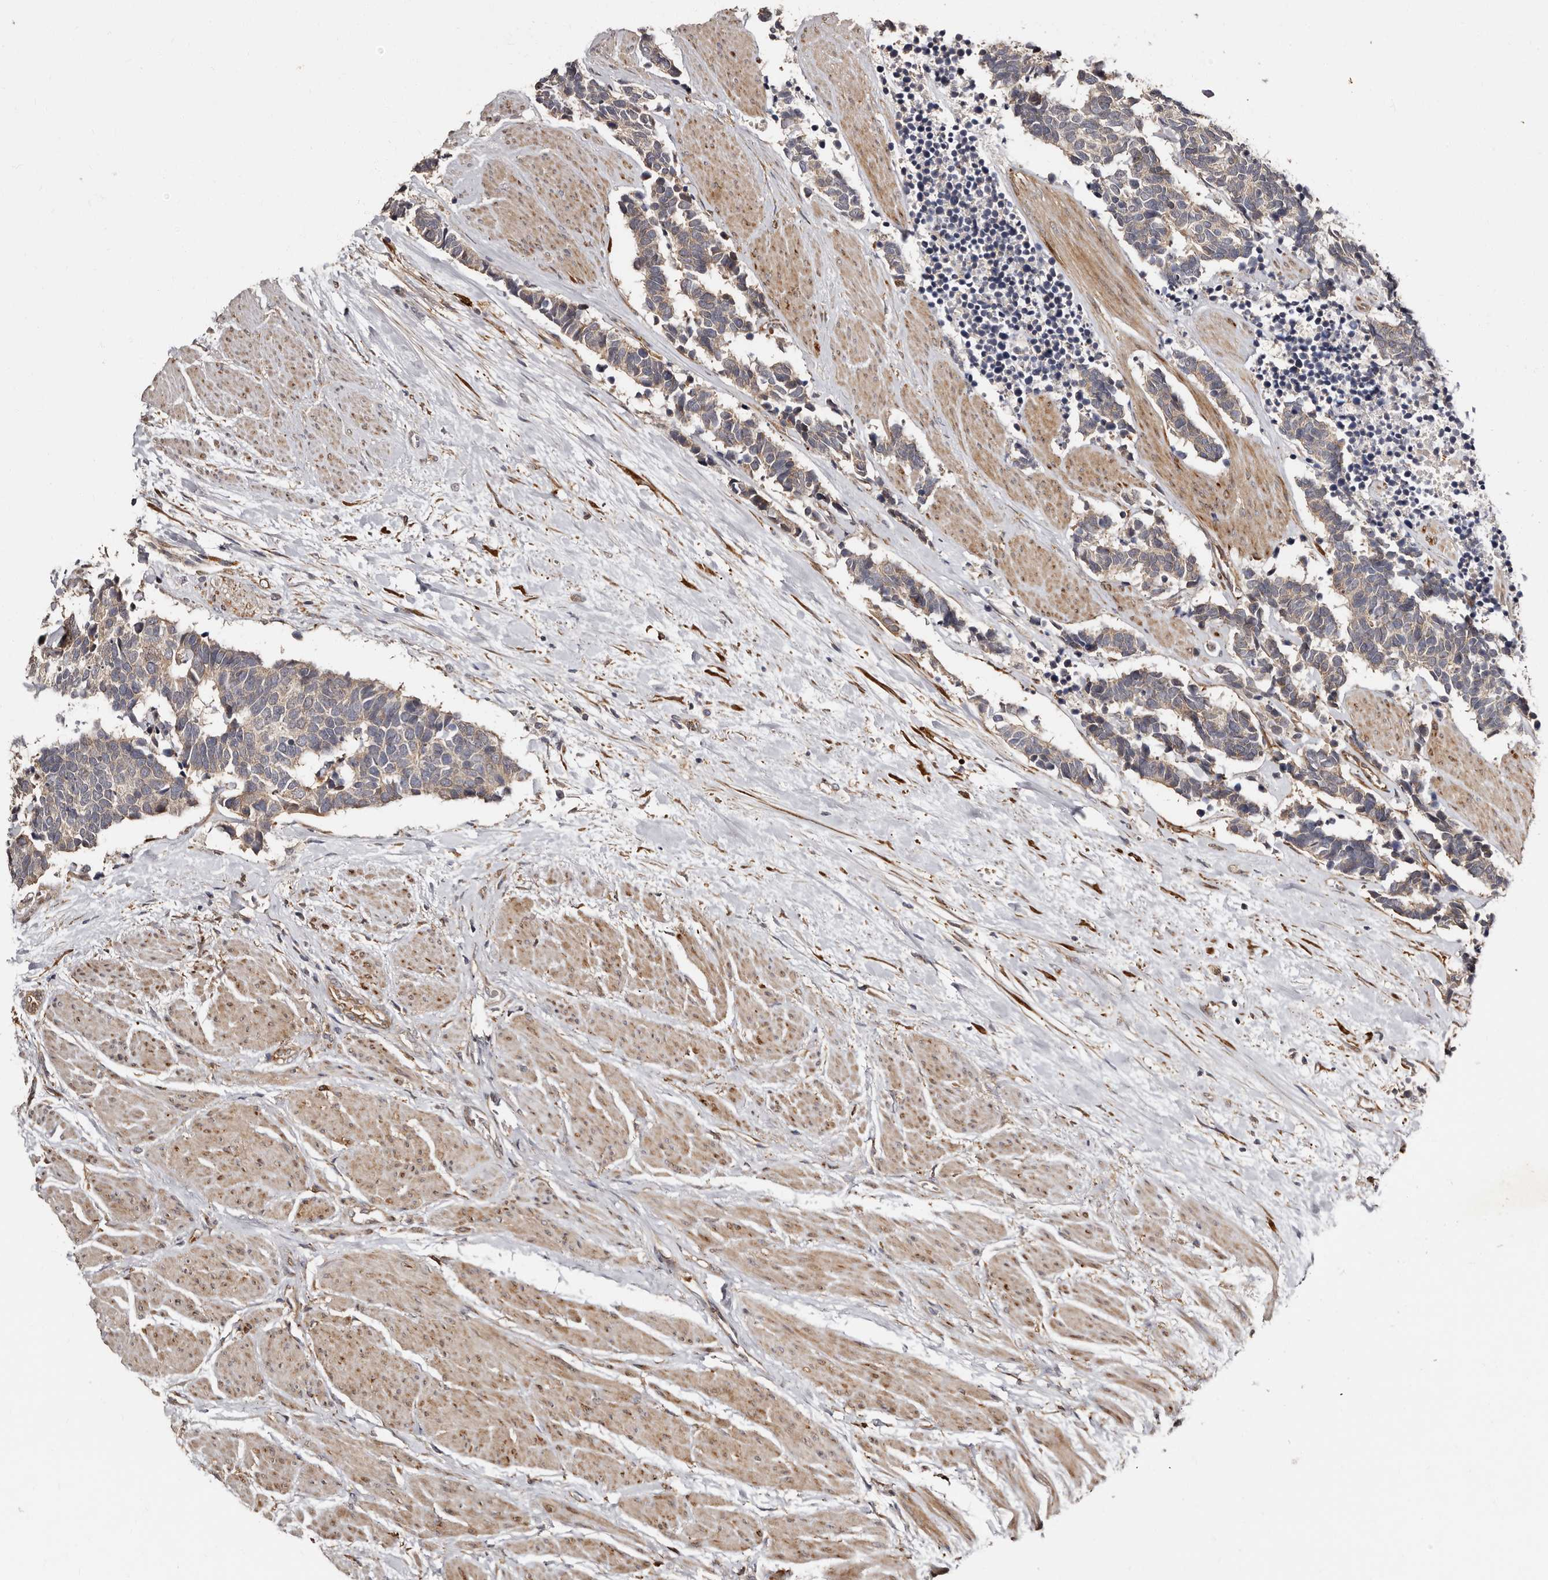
{"staining": {"intensity": "weak", "quantity": ">75%", "location": "cytoplasmic/membranous"}, "tissue": "carcinoid", "cell_type": "Tumor cells", "image_type": "cancer", "snomed": [{"axis": "morphology", "description": "Carcinoma, NOS"}, {"axis": "morphology", "description": "Carcinoid, malignant, NOS"}, {"axis": "topography", "description": "Urinary bladder"}], "caption": "DAB (3,3'-diaminobenzidine) immunohistochemical staining of human carcinoma demonstrates weak cytoplasmic/membranous protein expression in about >75% of tumor cells.", "gene": "TBC1D22B", "patient": {"sex": "male", "age": 57}}